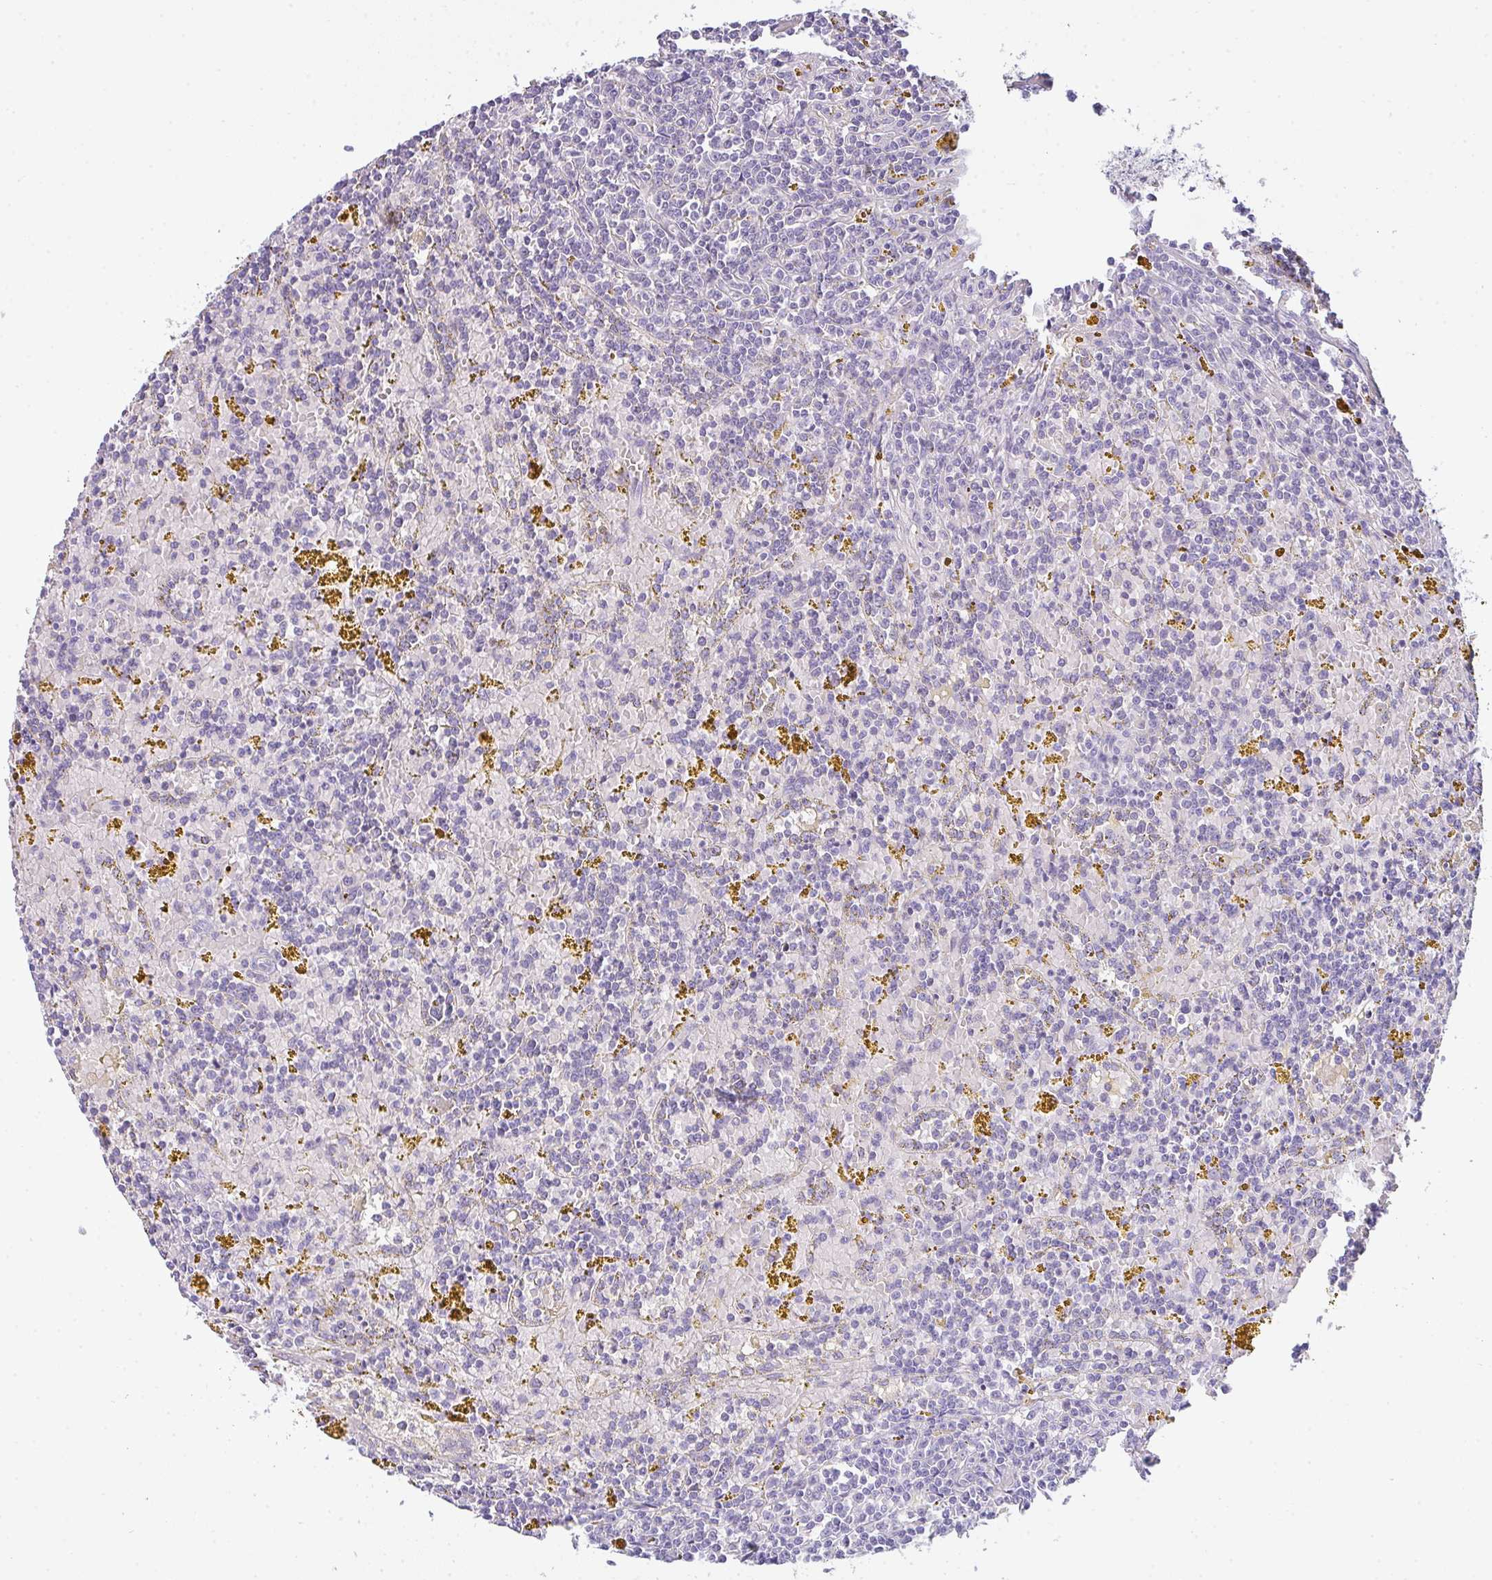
{"staining": {"intensity": "negative", "quantity": "none", "location": "none"}, "tissue": "lymphoma", "cell_type": "Tumor cells", "image_type": "cancer", "snomed": [{"axis": "morphology", "description": "Malignant lymphoma, non-Hodgkin's type, Low grade"}, {"axis": "topography", "description": "Spleen"}, {"axis": "topography", "description": "Lymph node"}], "caption": "This histopathology image is of malignant lymphoma, non-Hodgkin's type (low-grade) stained with immunohistochemistry (IHC) to label a protein in brown with the nuclei are counter-stained blue. There is no expression in tumor cells.", "gene": "FILIP1", "patient": {"sex": "female", "age": 66}}